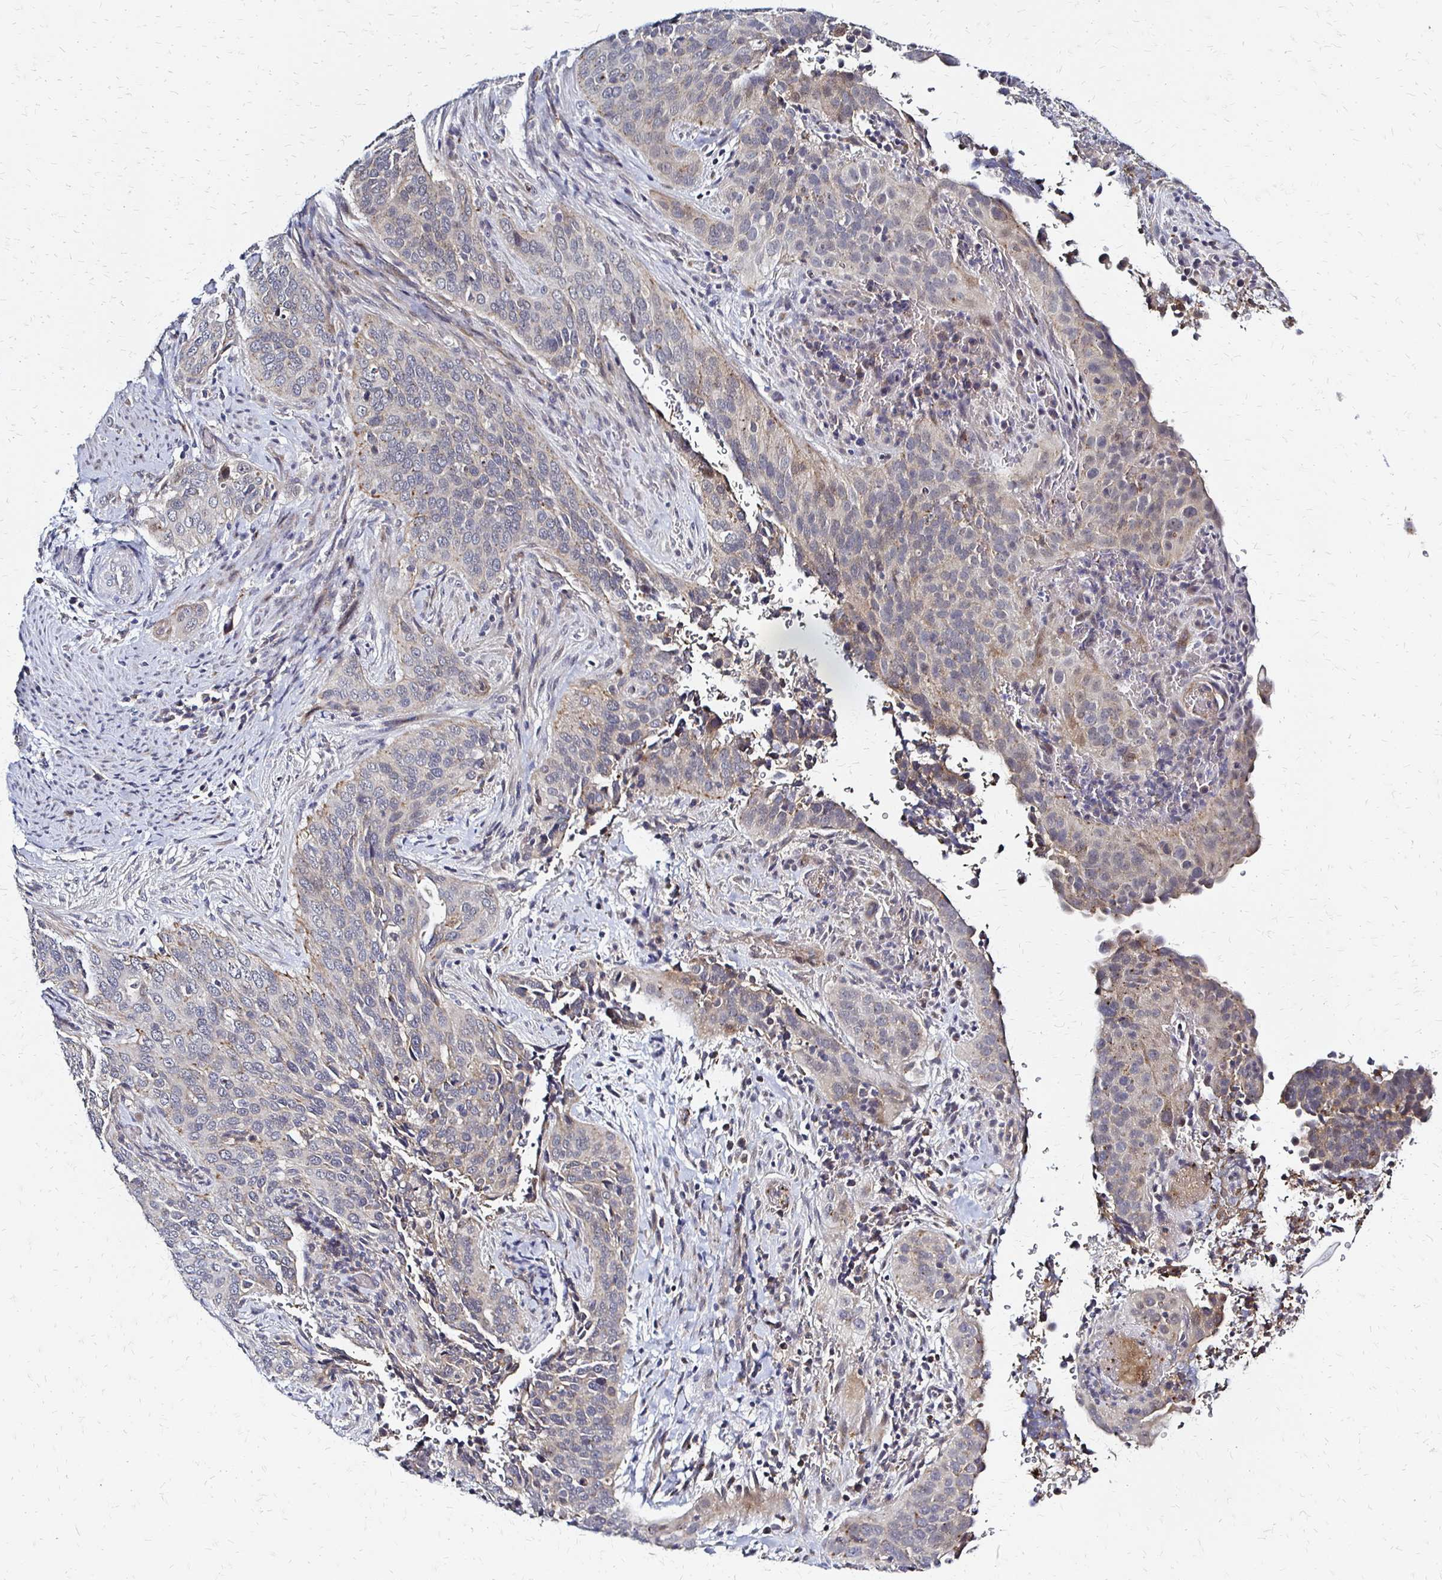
{"staining": {"intensity": "weak", "quantity": "<25%", "location": "cytoplasmic/membranous"}, "tissue": "cervical cancer", "cell_type": "Tumor cells", "image_type": "cancer", "snomed": [{"axis": "morphology", "description": "Squamous cell carcinoma, NOS"}, {"axis": "topography", "description": "Cervix"}], "caption": "DAB immunohistochemical staining of human cervical cancer reveals no significant expression in tumor cells.", "gene": "SLC9A9", "patient": {"sex": "female", "age": 38}}